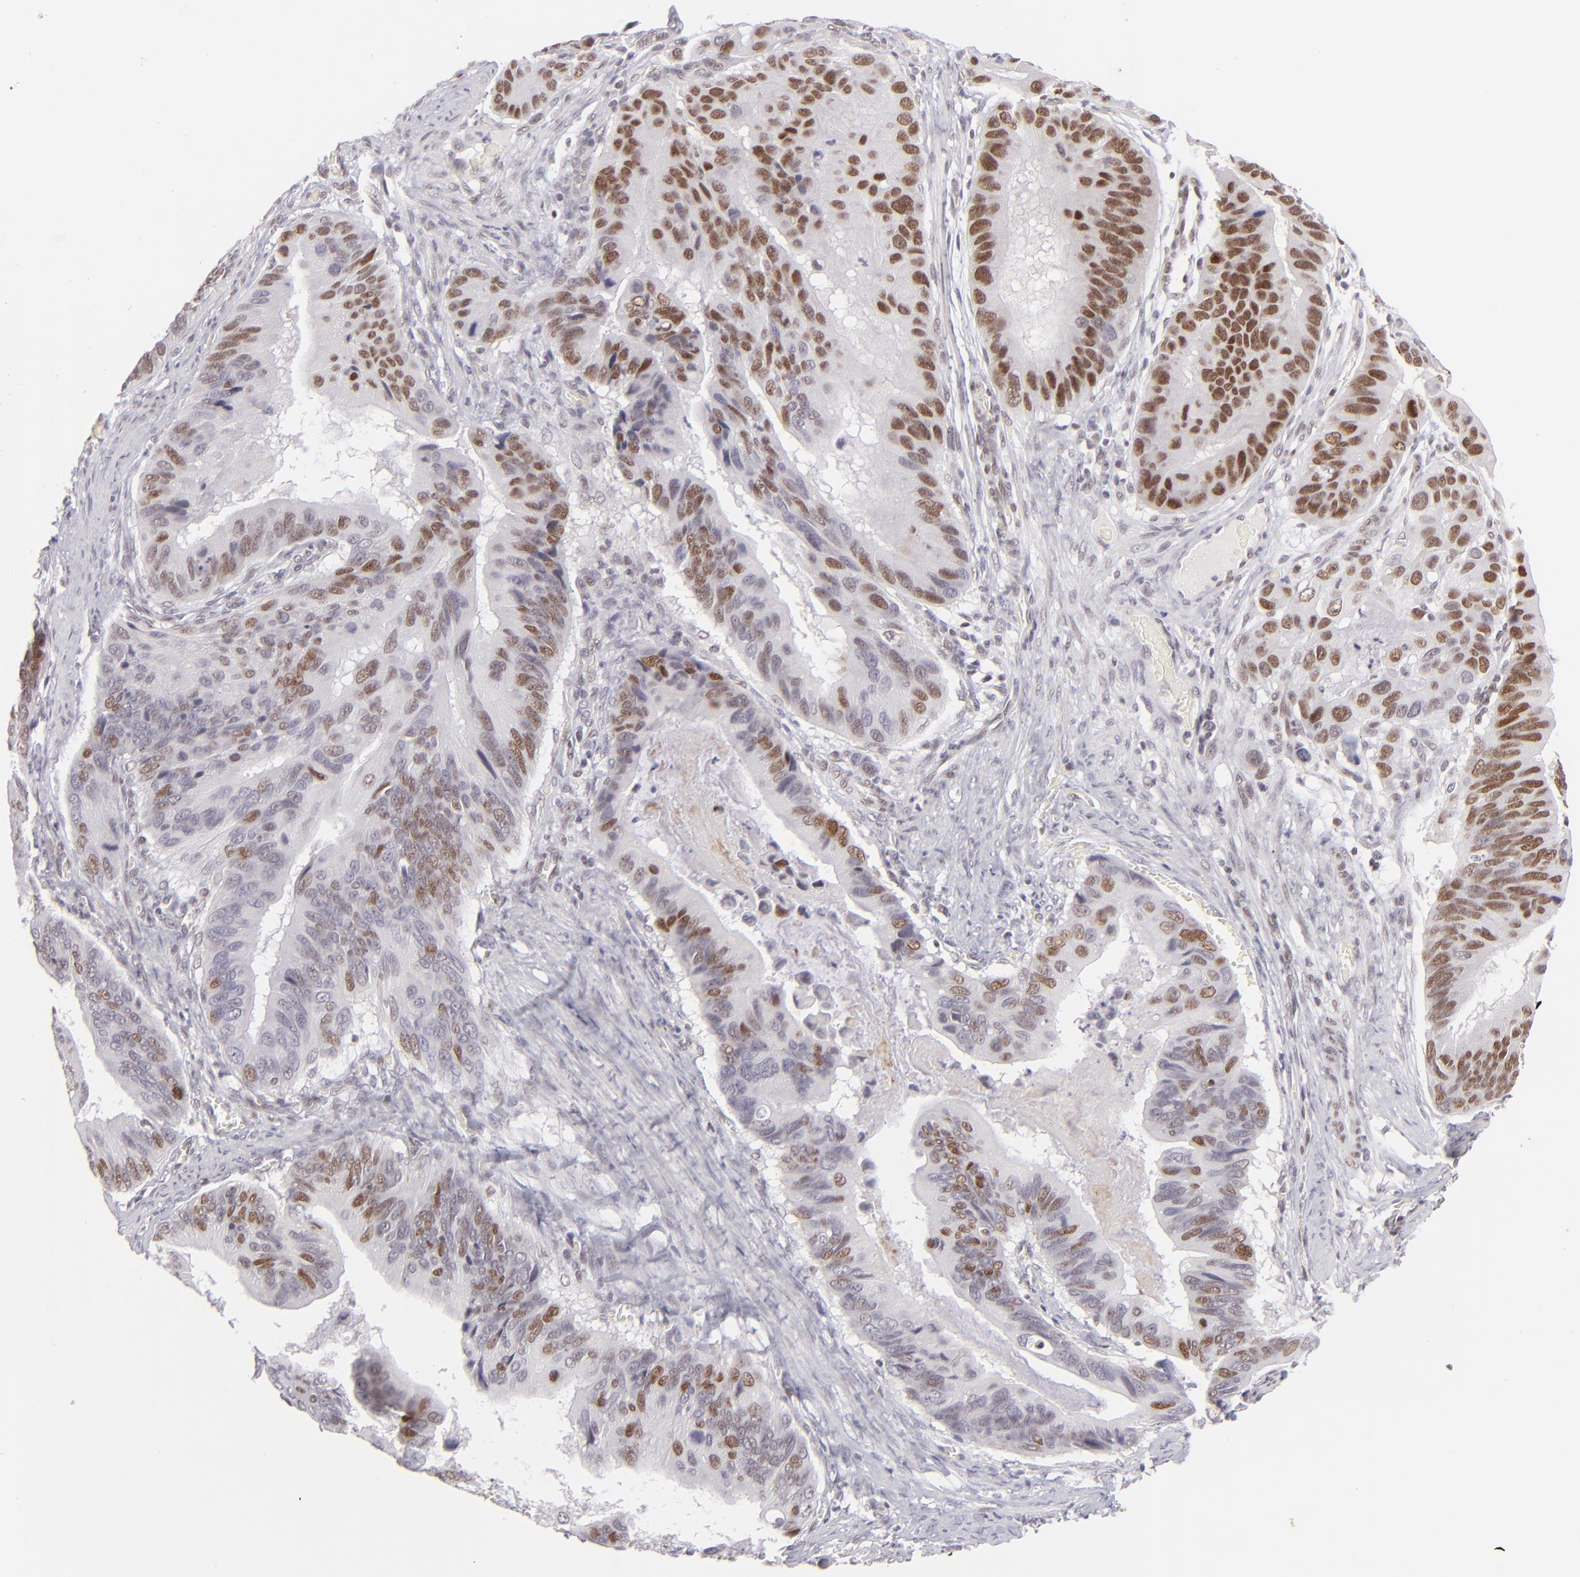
{"staining": {"intensity": "moderate", "quantity": "25%-75%", "location": "nuclear"}, "tissue": "stomach cancer", "cell_type": "Tumor cells", "image_type": "cancer", "snomed": [{"axis": "morphology", "description": "Adenocarcinoma, NOS"}, {"axis": "topography", "description": "Stomach, upper"}], "caption": "Protein staining of adenocarcinoma (stomach) tissue exhibits moderate nuclear expression in about 25%-75% of tumor cells.", "gene": "POU2F1", "patient": {"sex": "male", "age": 80}}